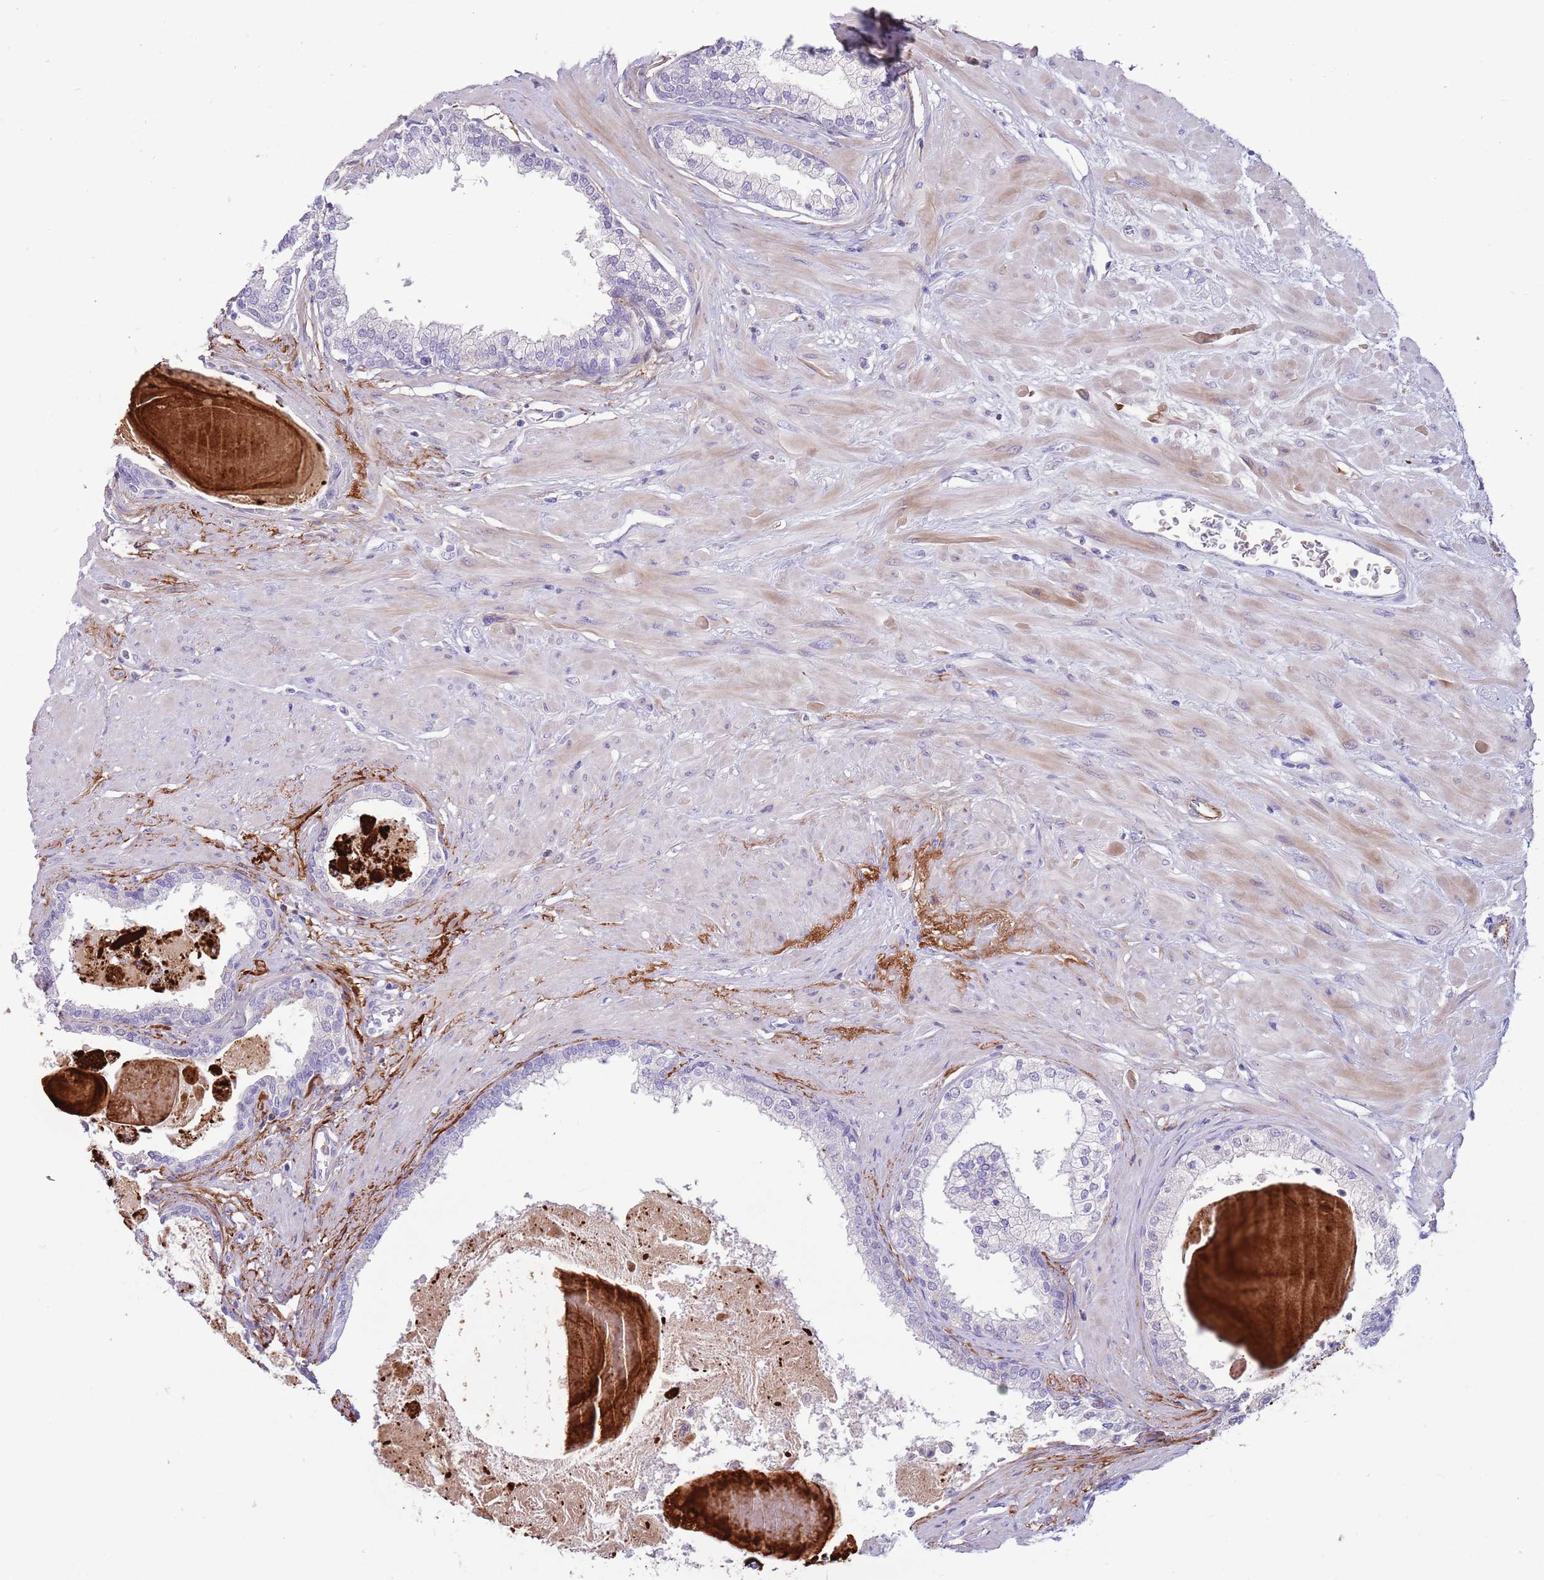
{"staining": {"intensity": "negative", "quantity": "none", "location": "none"}, "tissue": "prostate", "cell_type": "Glandular cells", "image_type": "normal", "snomed": [{"axis": "morphology", "description": "Normal tissue, NOS"}, {"axis": "topography", "description": "Prostate"}], "caption": "Immunohistochemical staining of unremarkable human prostate displays no significant staining in glandular cells. (Immunohistochemistry (ihc), brightfield microscopy, high magnification).", "gene": "LEPROTL1", "patient": {"sex": "male", "age": 57}}